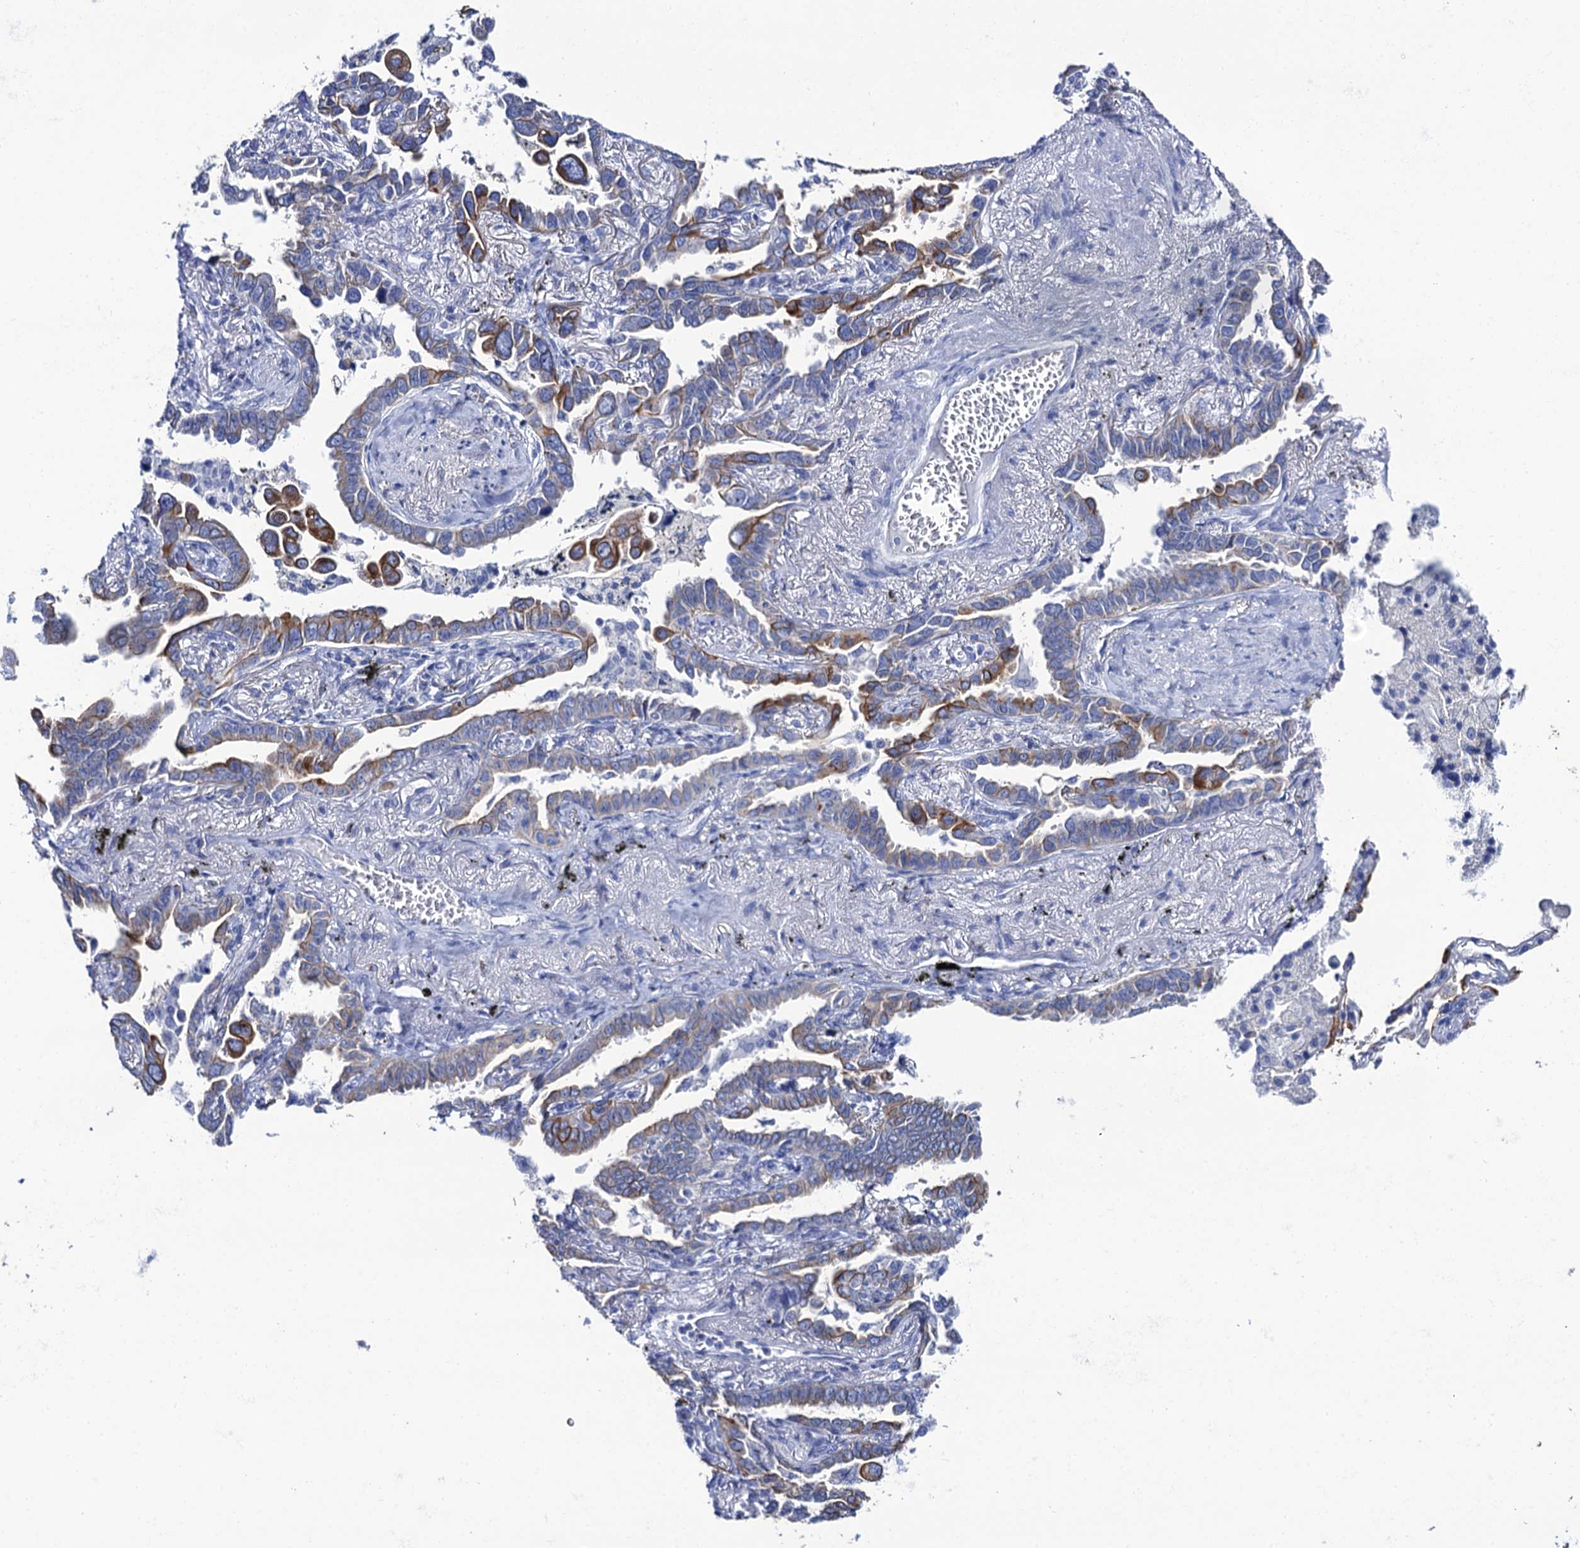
{"staining": {"intensity": "strong", "quantity": ">75%", "location": "cytoplasmic/membranous"}, "tissue": "lung cancer", "cell_type": "Tumor cells", "image_type": "cancer", "snomed": [{"axis": "morphology", "description": "Adenocarcinoma, NOS"}, {"axis": "topography", "description": "Lung"}], "caption": "The photomicrograph exhibits immunohistochemical staining of lung cancer (adenocarcinoma). There is strong cytoplasmic/membranous staining is appreciated in approximately >75% of tumor cells. (DAB (3,3'-diaminobenzidine) = brown stain, brightfield microscopy at high magnification).", "gene": "RAB3IP", "patient": {"sex": "male", "age": 67}}